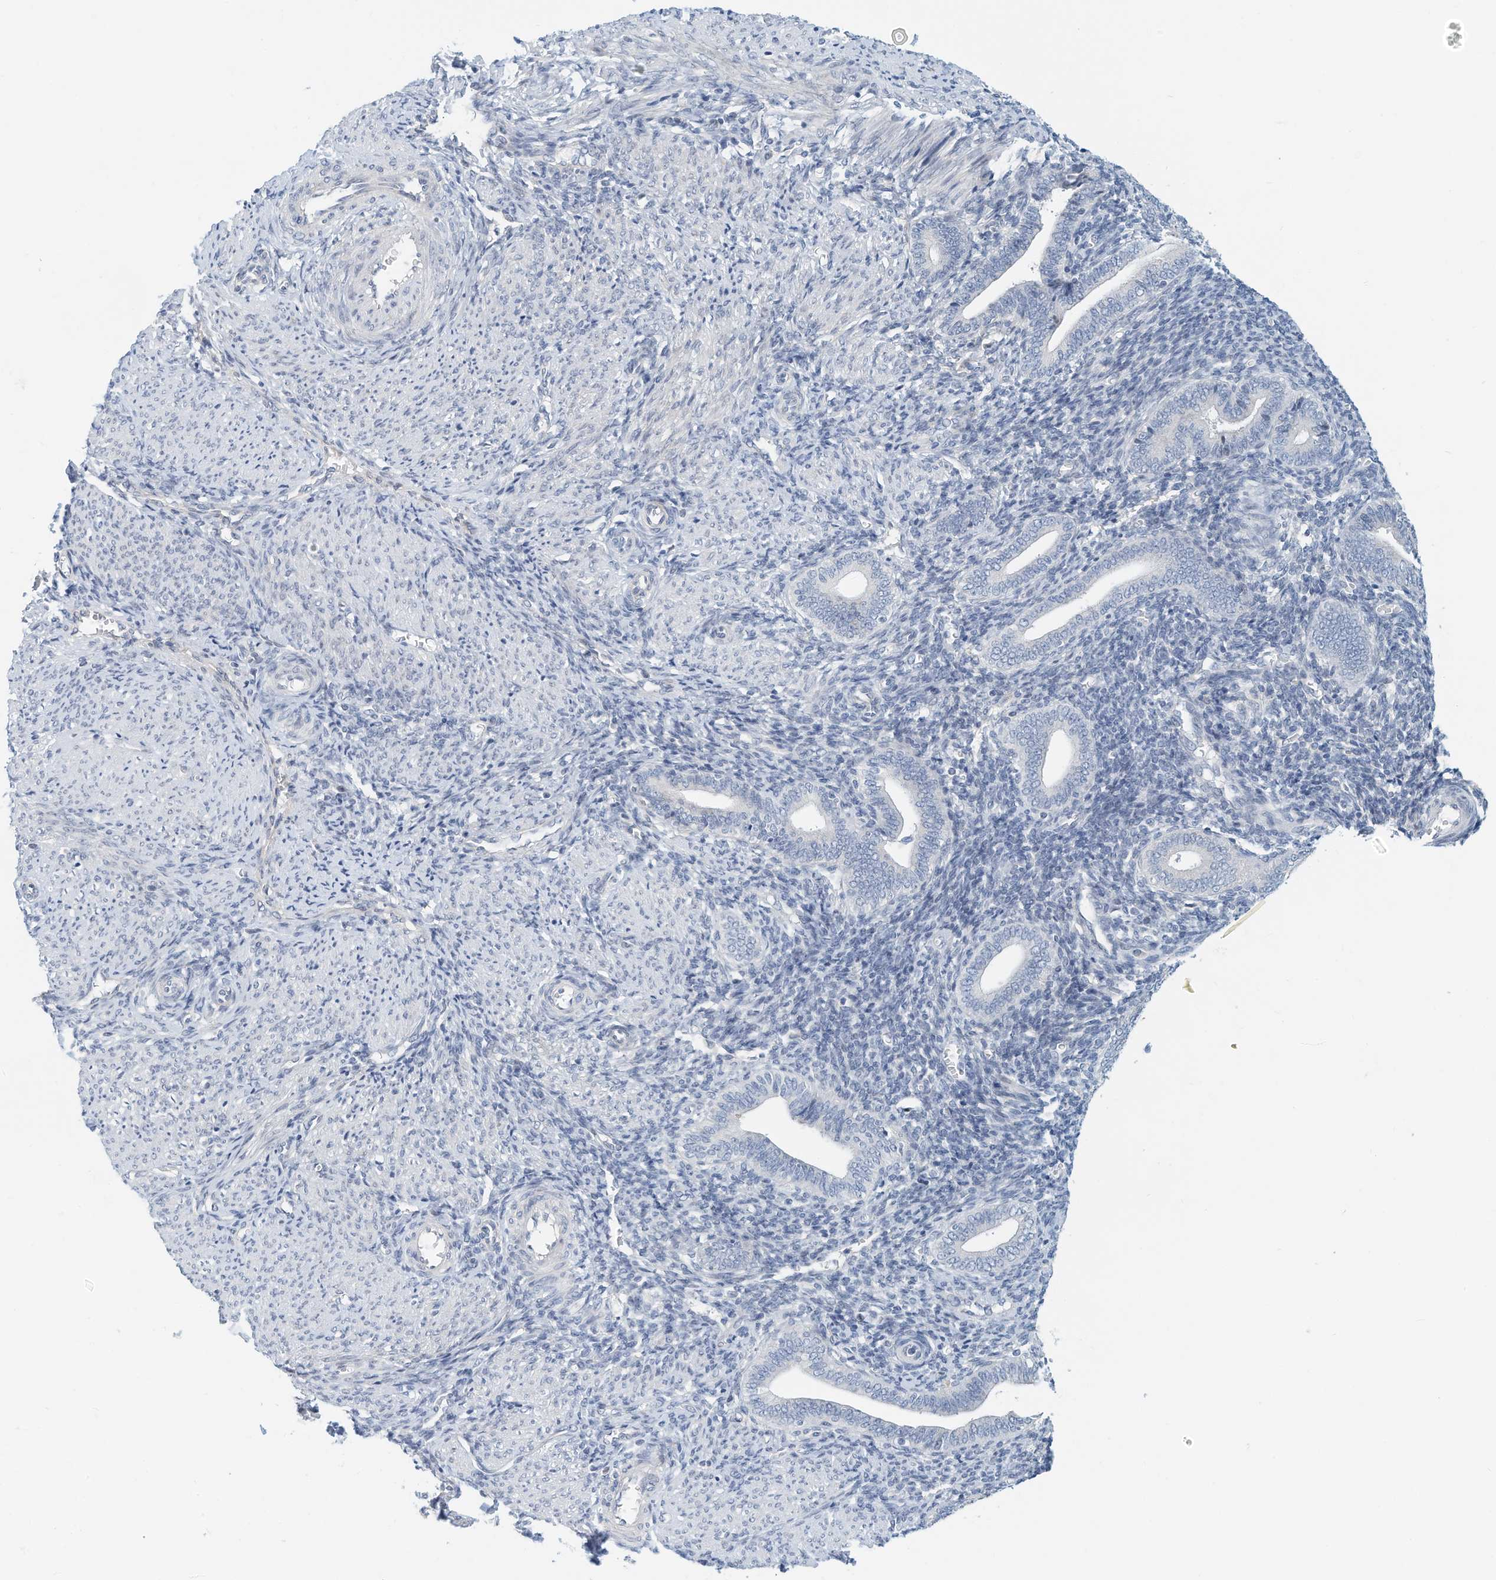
{"staining": {"intensity": "negative", "quantity": "none", "location": "none"}, "tissue": "endometrium", "cell_type": "Cells in endometrial stroma", "image_type": "normal", "snomed": [{"axis": "morphology", "description": "Normal tissue, NOS"}, {"axis": "topography", "description": "Uterus"}, {"axis": "topography", "description": "Endometrium"}], "caption": "A high-resolution histopathology image shows immunohistochemistry staining of unremarkable endometrium, which displays no significant staining in cells in endometrial stroma.", "gene": "ARHGAP28", "patient": {"sex": "female", "age": 33}}